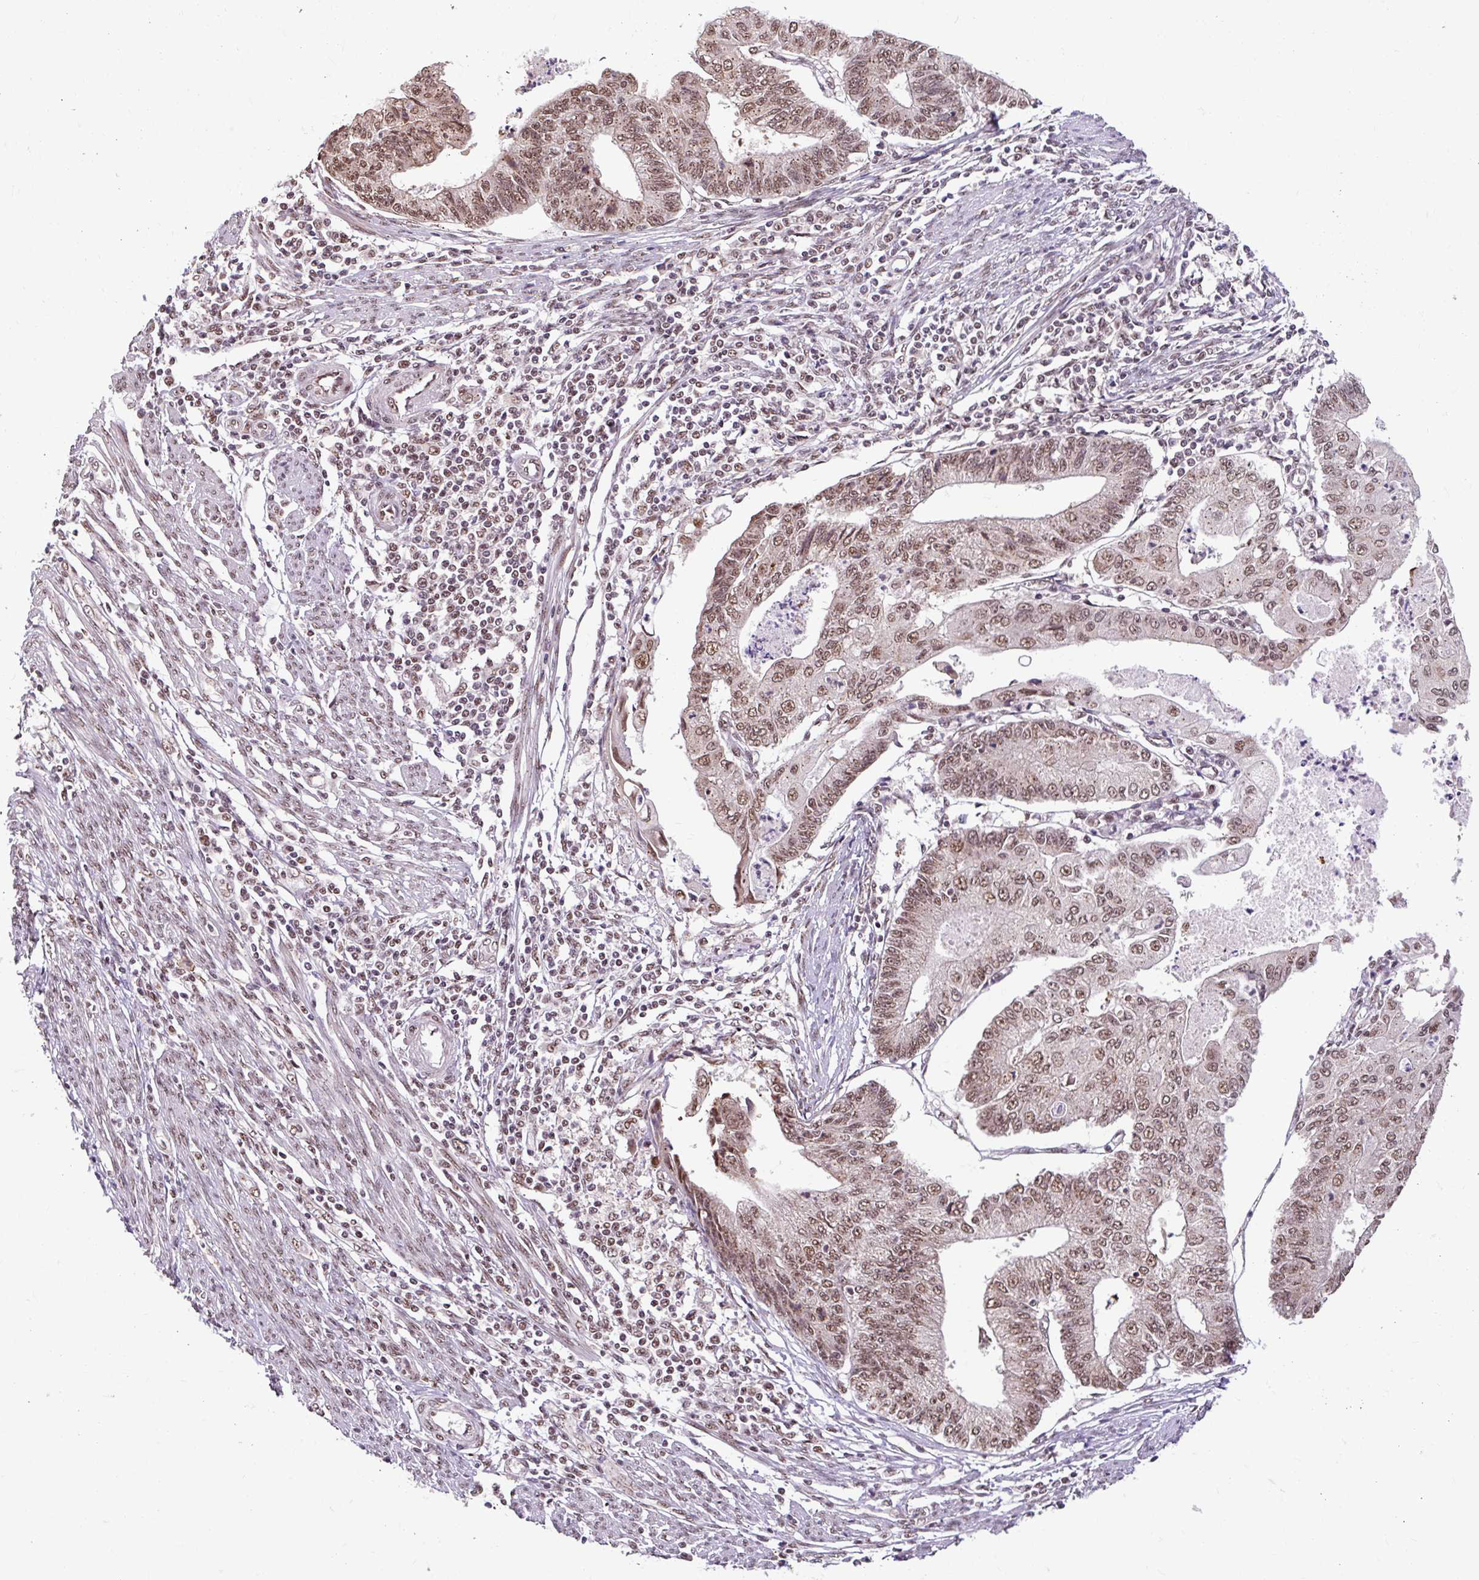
{"staining": {"intensity": "moderate", "quantity": ">75%", "location": "nuclear"}, "tissue": "endometrial cancer", "cell_type": "Tumor cells", "image_type": "cancer", "snomed": [{"axis": "morphology", "description": "Adenocarcinoma, NOS"}, {"axis": "topography", "description": "Endometrium"}], "caption": "Immunohistochemical staining of human adenocarcinoma (endometrial) displays moderate nuclear protein positivity in about >75% of tumor cells. (DAB (3,3'-diaminobenzidine) IHC with brightfield microscopy, high magnification).", "gene": "BICRA", "patient": {"sex": "female", "age": 56}}